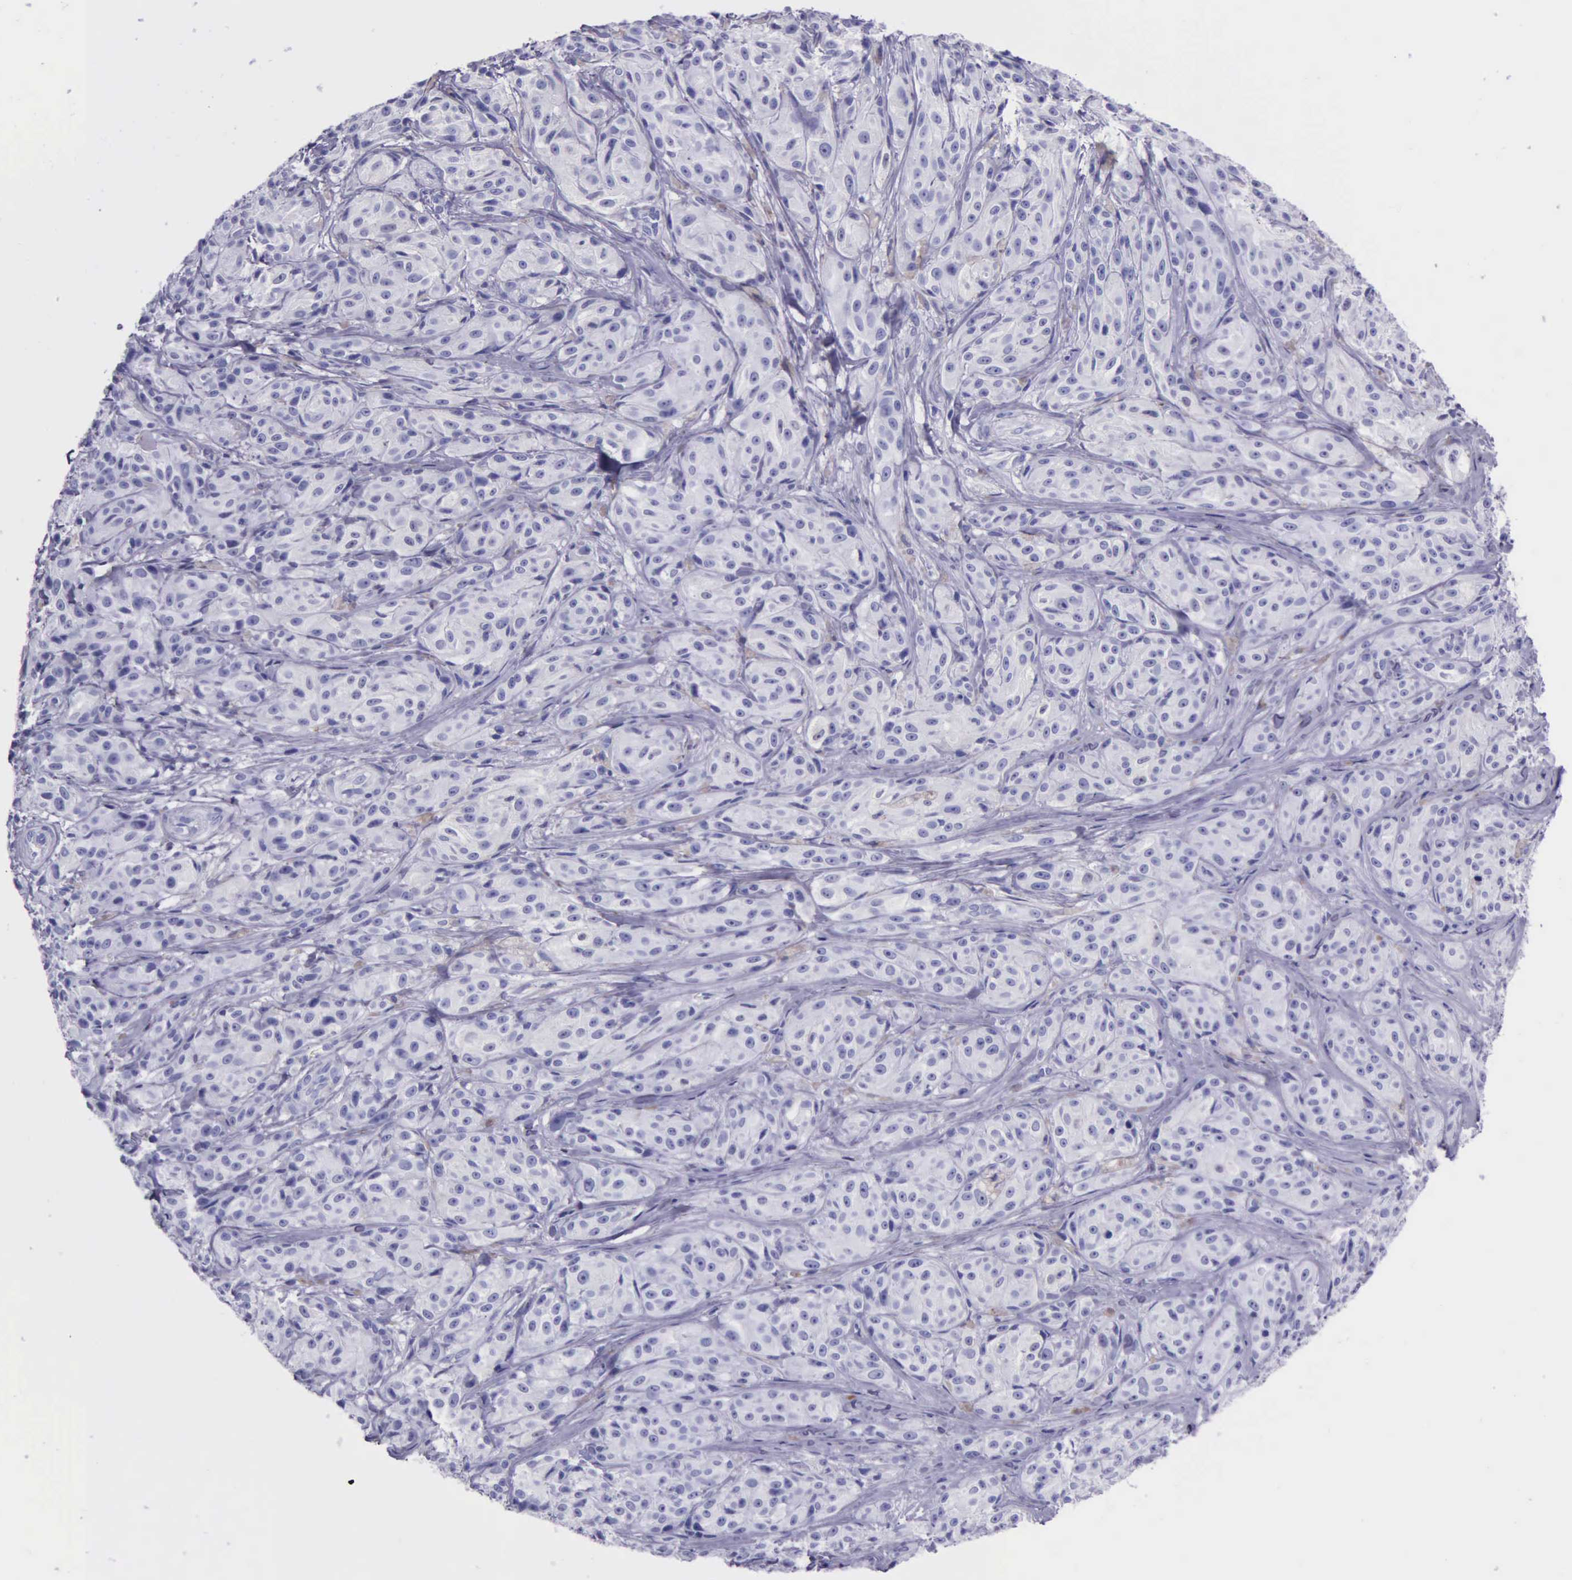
{"staining": {"intensity": "negative", "quantity": "none", "location": "none"}, "tissue": "melanoma", "cell_type": "Tumor cells", "image_type": "cancer", "snomed": [{"axis": "morphology", "description": "Malignant melanoma, NOS"}, {"axis": "topography", "description": "Skin"}], "caption": "Melanoma was stained to show a protein in brown. There is no significant staining in tumor cells. The staining was performed using DAB (3,3'-diaminobenzidine) to visualize the protein expression in brown, while the nuclei were stained in blue with hematoxylin (Magnification: 20x).", "gene": "KLK3", "patient": {"sex": "male", "age": 56}}